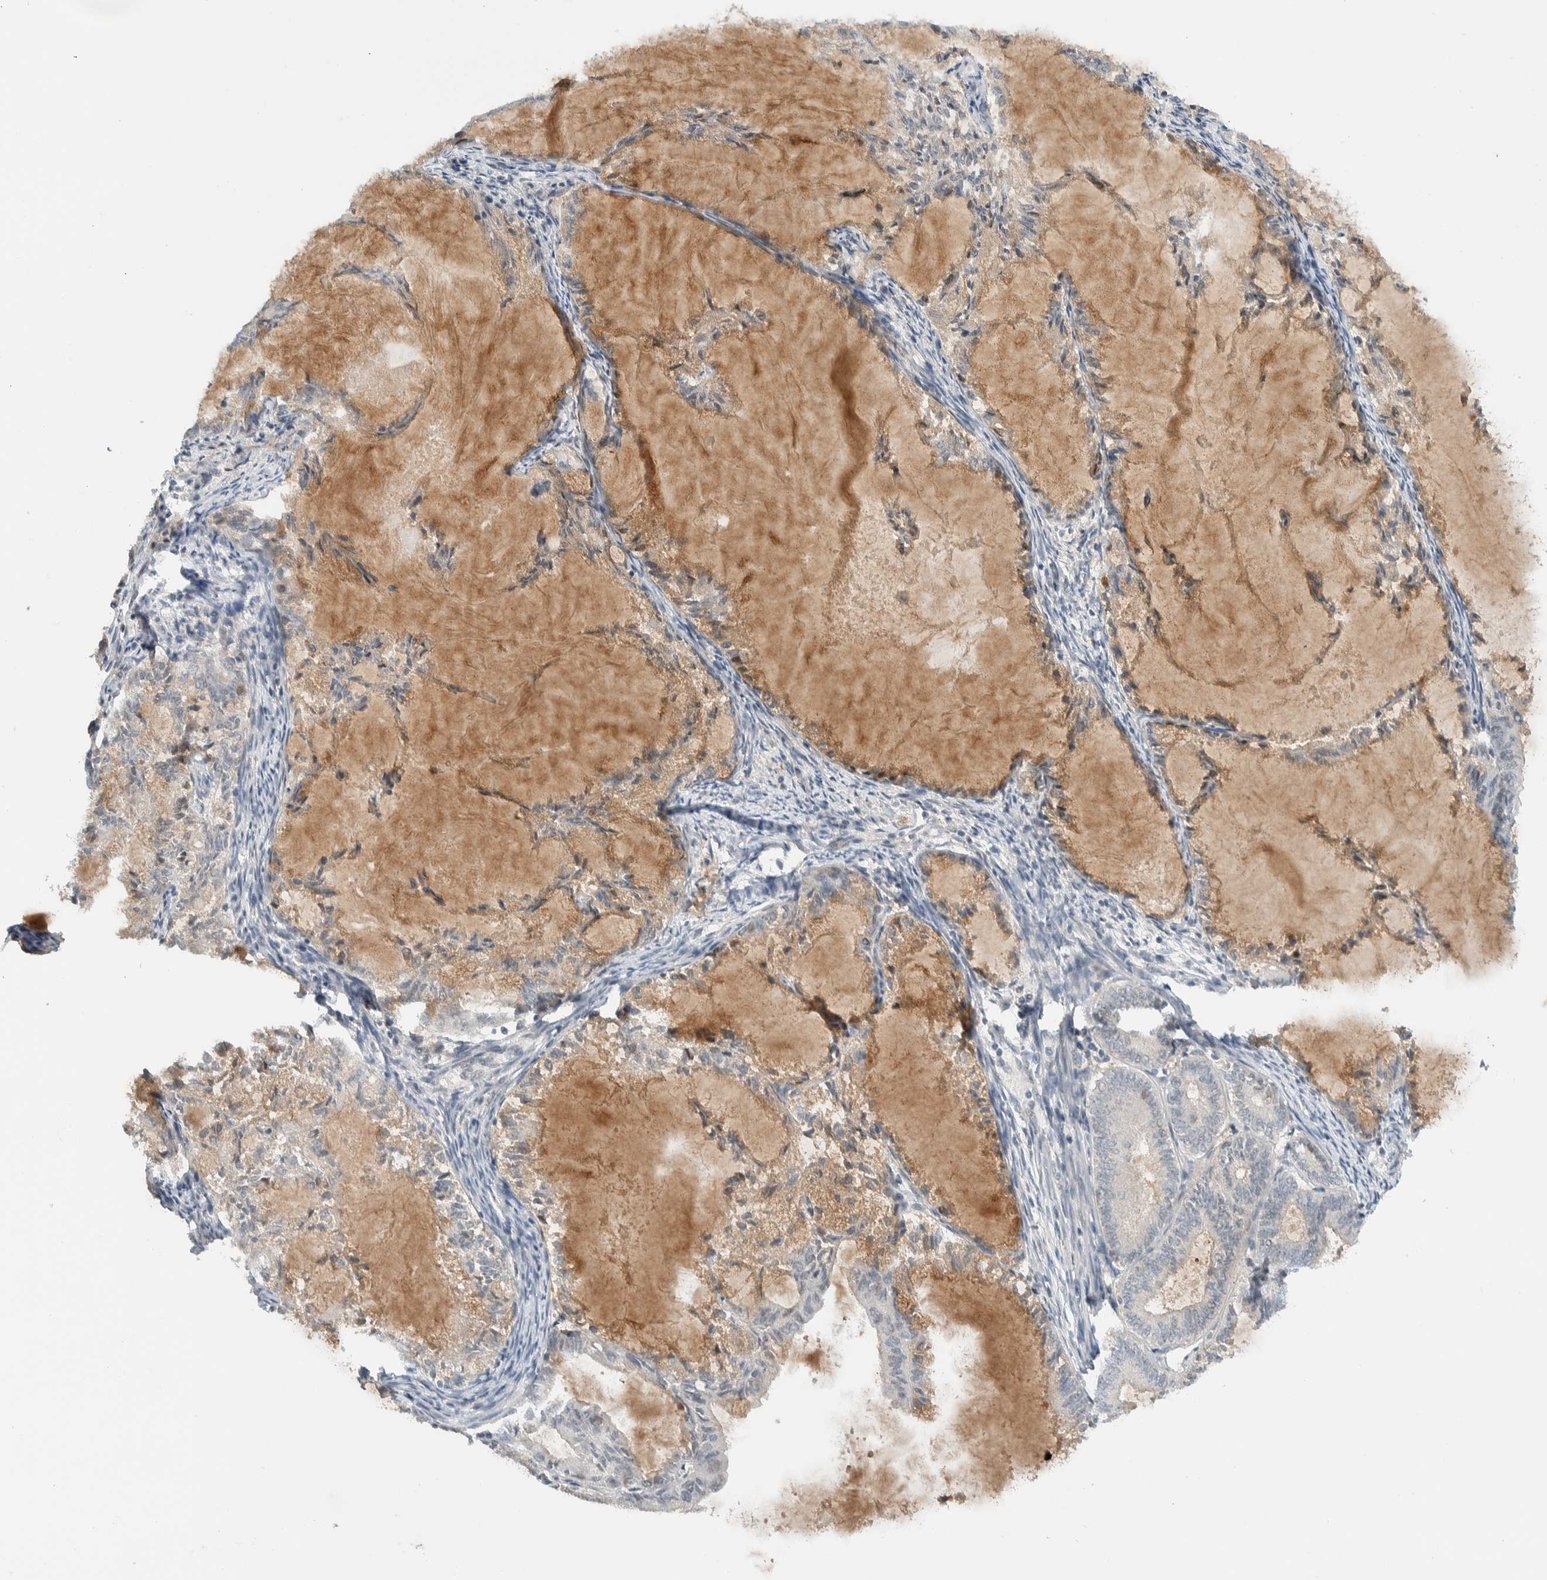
{"staining": {"intensity": "weak", "quantity": "<25%", "location": "cytoplasmic/membranous"}, "tissue": "endometrial cancer", "cell_type": "Tumor cells", "image_type": "cancer", "snomed": [{"axis": "morphology", "description": "Adenocarcinoma, NOS"}, {"axis": "topography", "description": "Endometrium"}], "caption": "Endometrial cancer (adenocarcinoma) was stained to show a protein in brown. There is no significant staining in tumor cells.", "gene": "NCR3LG1", "patient": {"sex": "female", "age": 86}}